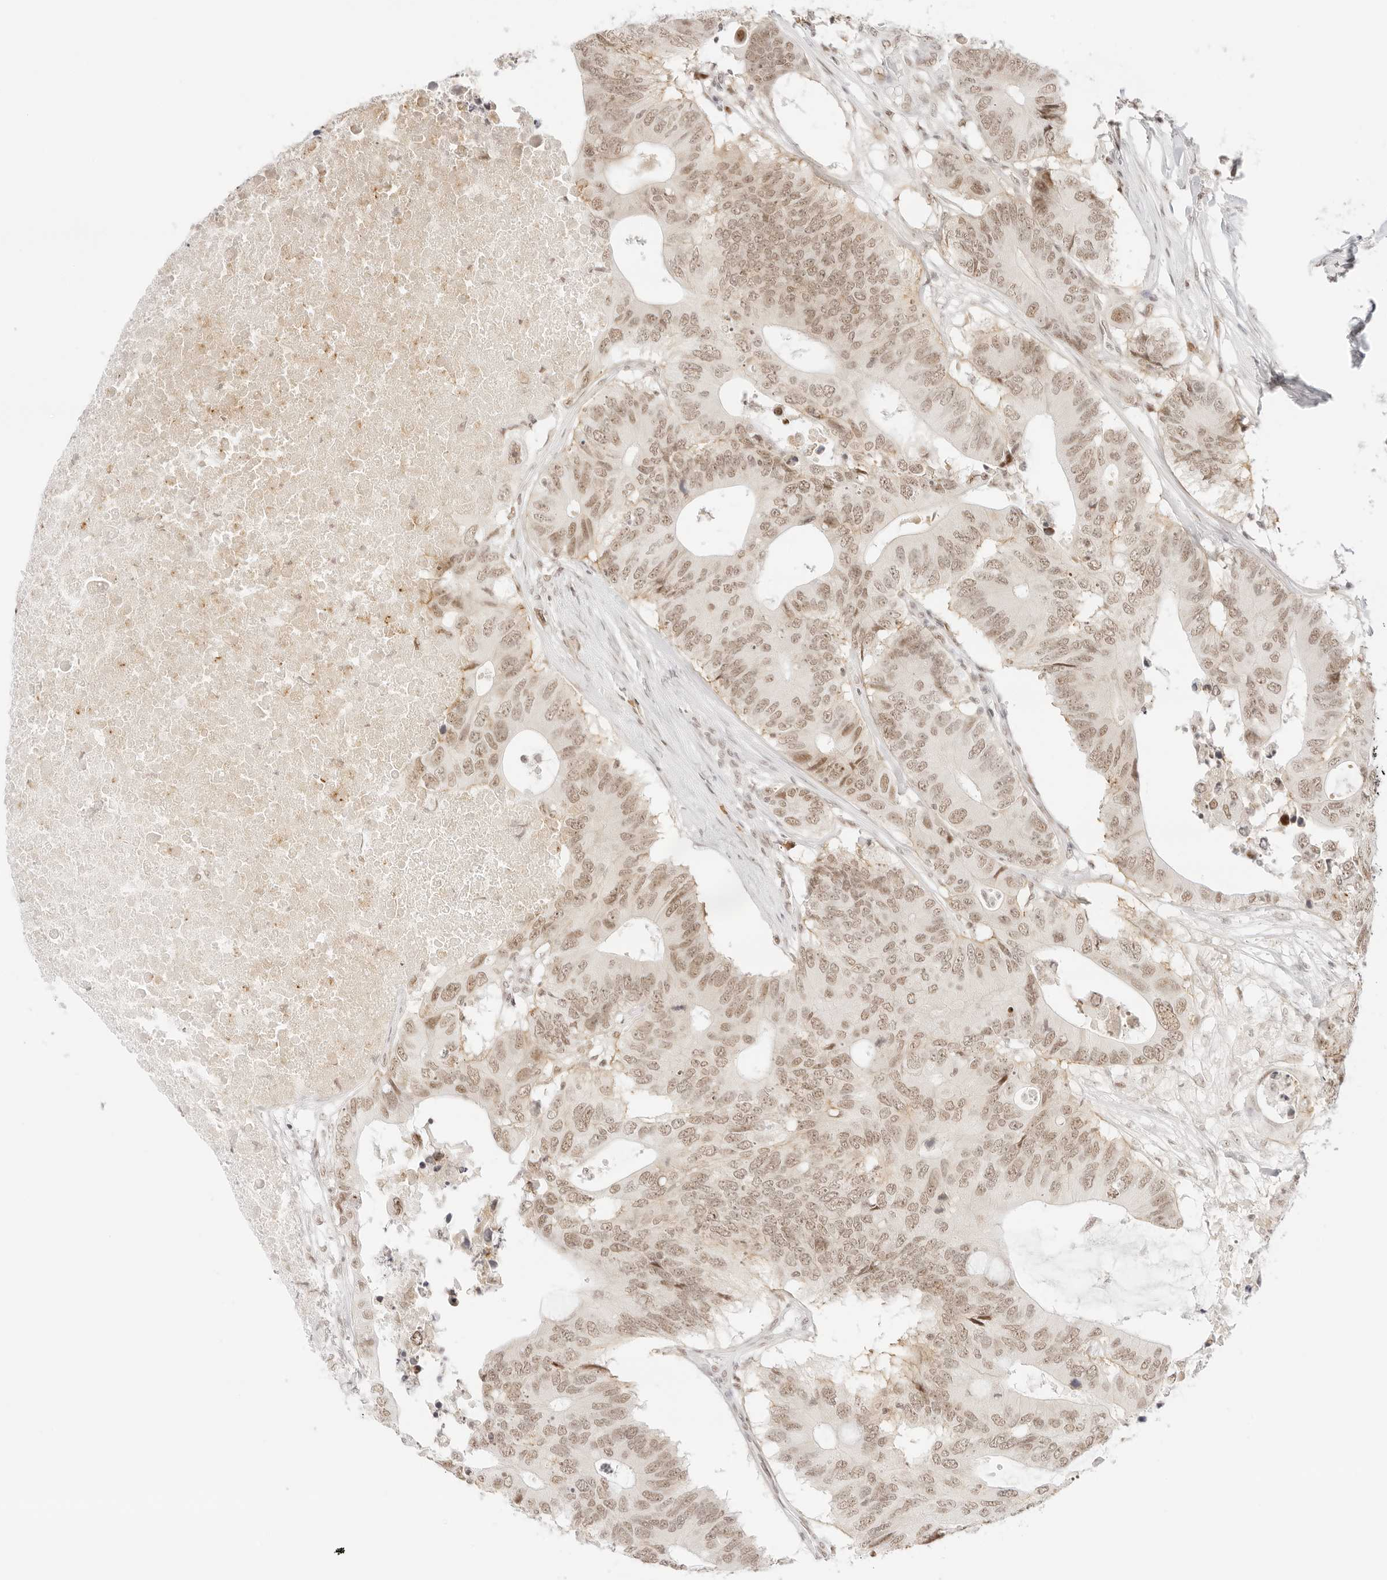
{"staining": {"intensity": "moderate", "quantity": ">75%", "location": "nuclear"}, "tissue": "colorectal cancer", "cell_type": "Tumor cells", "image_type": "cancer", "snomed": [{"axis": "morphology", "description": "Adenocarcinoma, NOS"}, {"axis": "topography", "description": "Colon"}], "caption": "A medium amount of moderate nuclear positivity is appreciated in about >75% of tumor cells in adenocarcinoma (colorectal) tissue.", "gene": "ITGA6", "patient": {"sex": "male", "age": 71}}